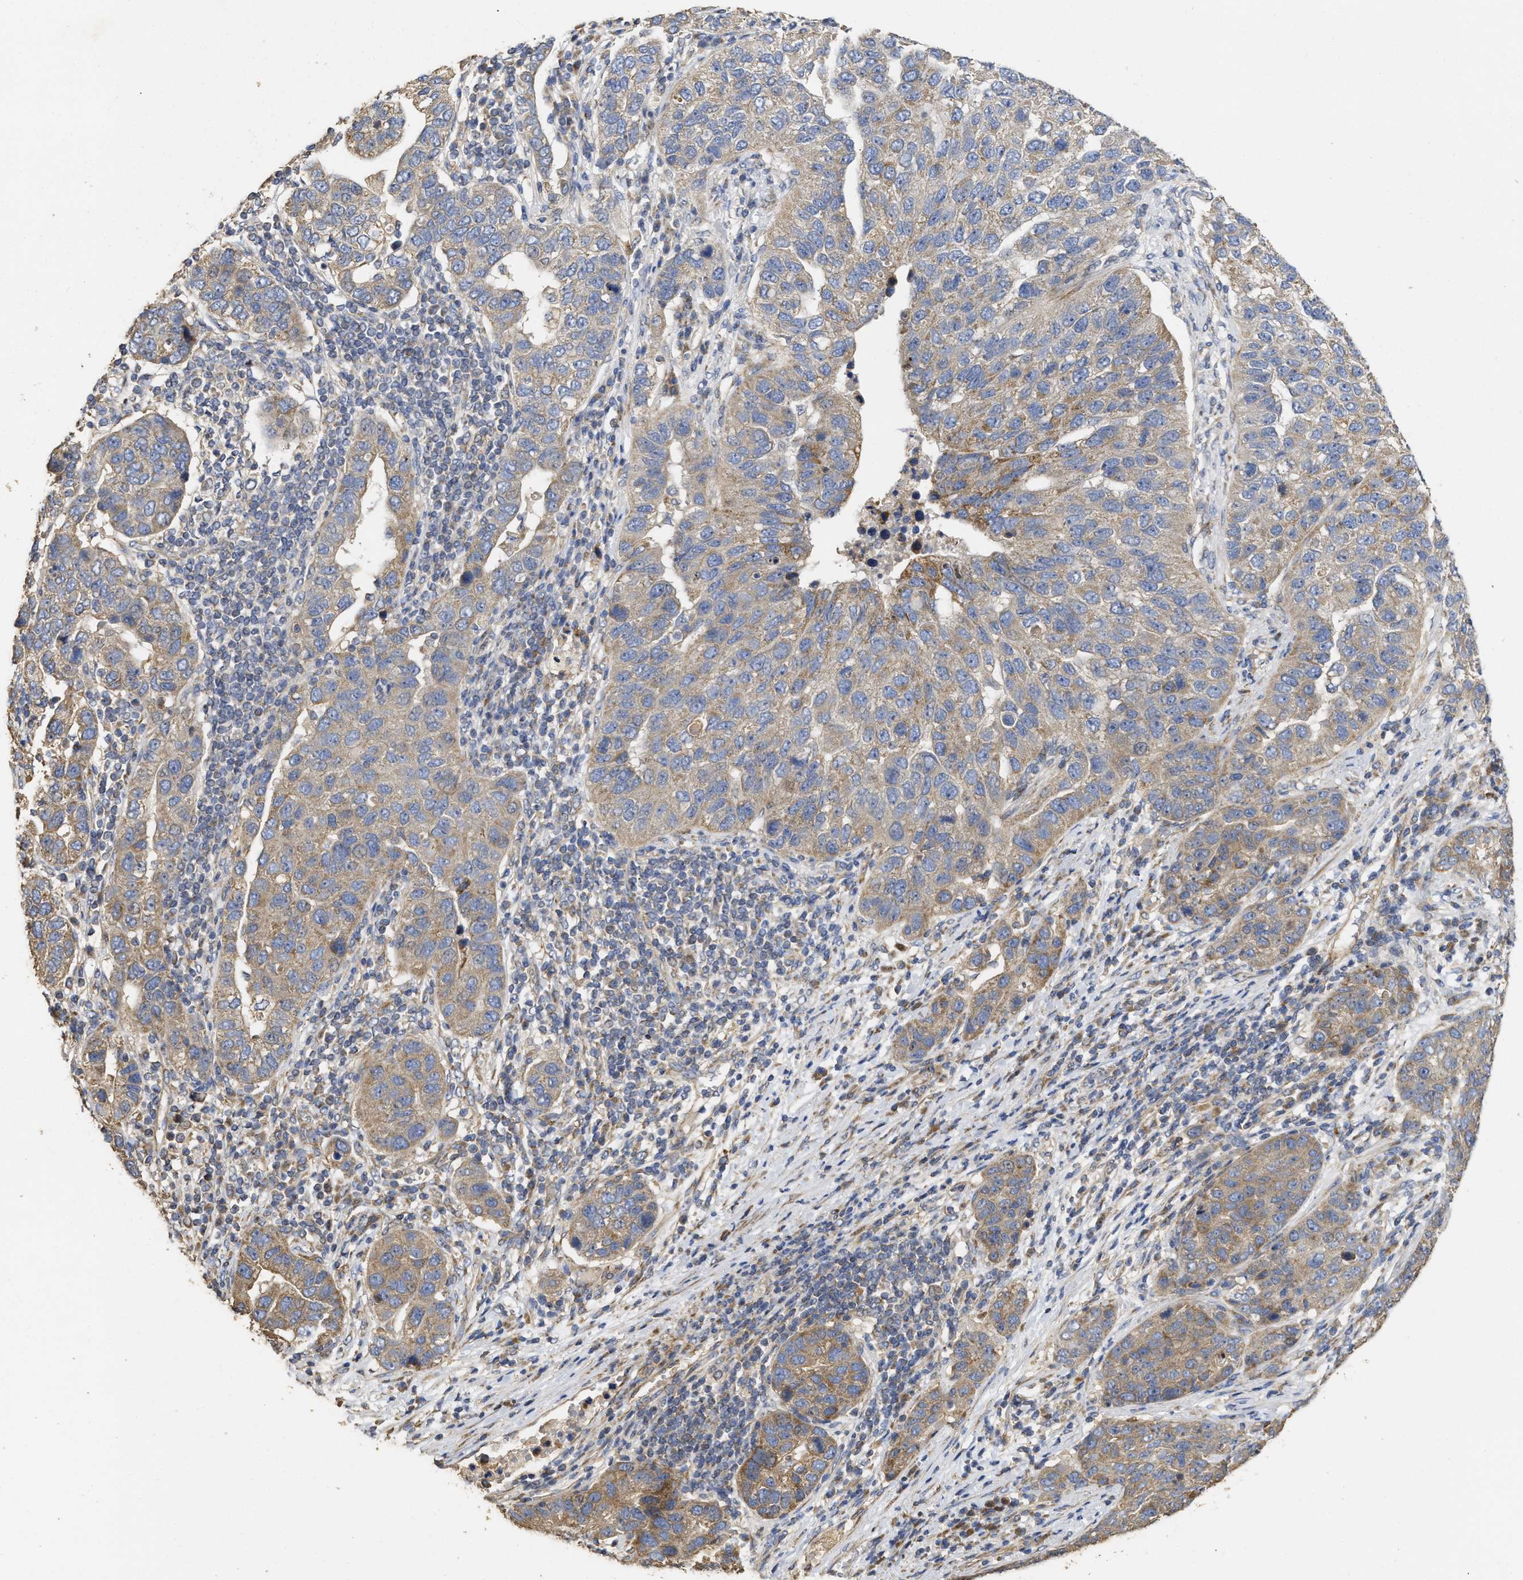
{"staining": {"intensity": "weak", "quantity": "25%-75%", "location": "cytoplasmic/membranous"}, "tissue": "pancreatic cancer", "cell_type": "Tumor cells", "image_type": "cancer", "snomed": [{"axis": "morphology", "description": "Adenocarcinoma, NOS"}, {"axis": "topography", "description": "Pancreas"}], "caption": "Pancreatic cancer (adenocarcinoma) stained with DAB IHC exhibits low levels of weak cytoplasmic/membranous staining in about 25%-75% of tumor cells.", "gene": "NAV1", "patient": {"sex": "female", "age": 61}}